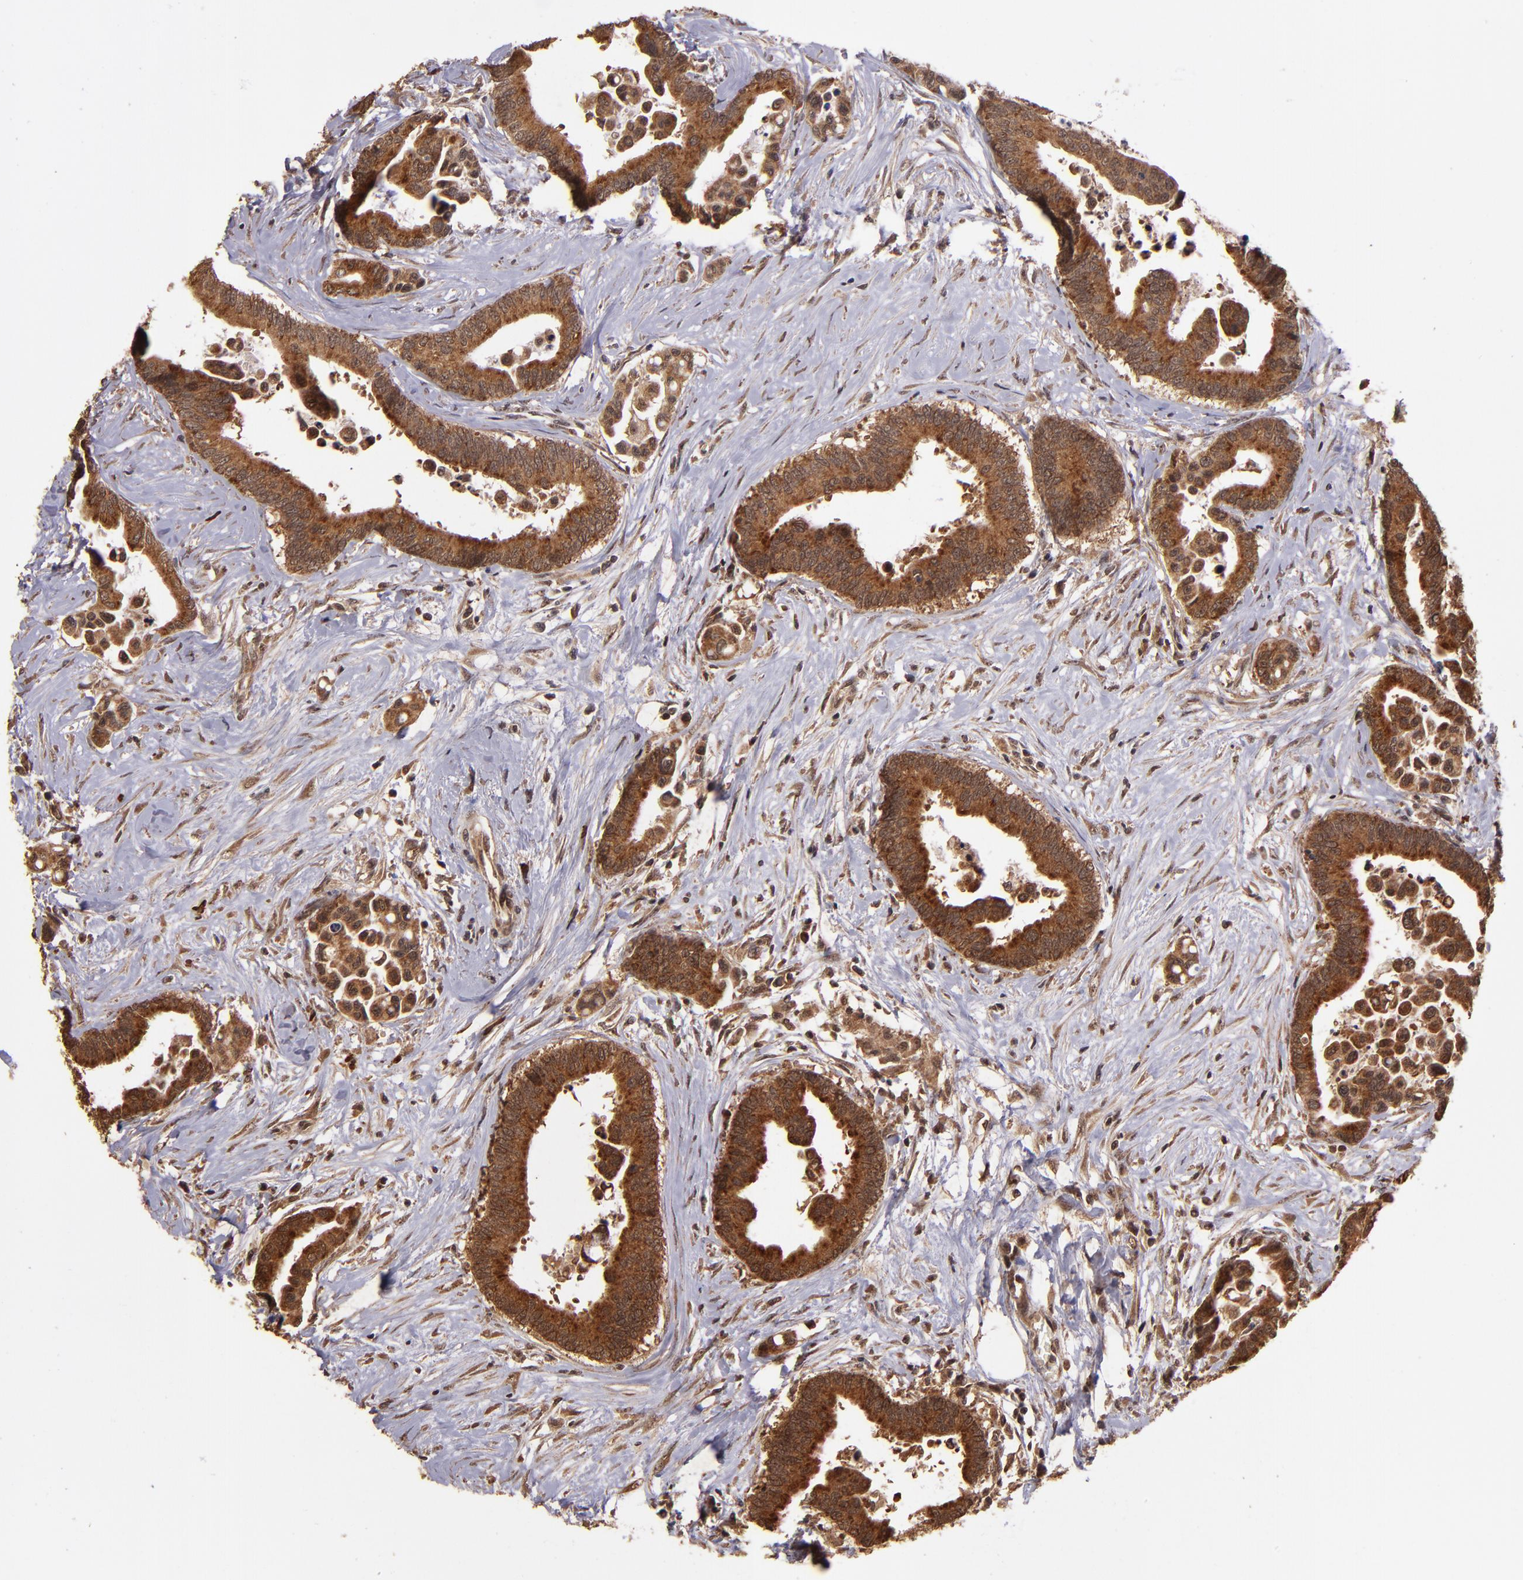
{"staining": {"intensity": "strong", "quantity": ">75%", "location": "cytoplasmic/membranous"}, "tissue": "colorectal cancer", "cell_type": "Tumor cells", "image_type": "cancer", "snomed": [{"axis": "morphology", "description": "Adenocarcinoma, NOS"}, {"axis": "topography", "description": "Colon"}], "caption": "Protein expression by immunohistochemistry (IHC) exhibits strong cytoplasmic/membranous positivity in approximately >75% of tumor cells in colorectal cancer (adenocarcinoma).", "gene": "RIOK3", "patient": {"sex": "male", "age": 82}}